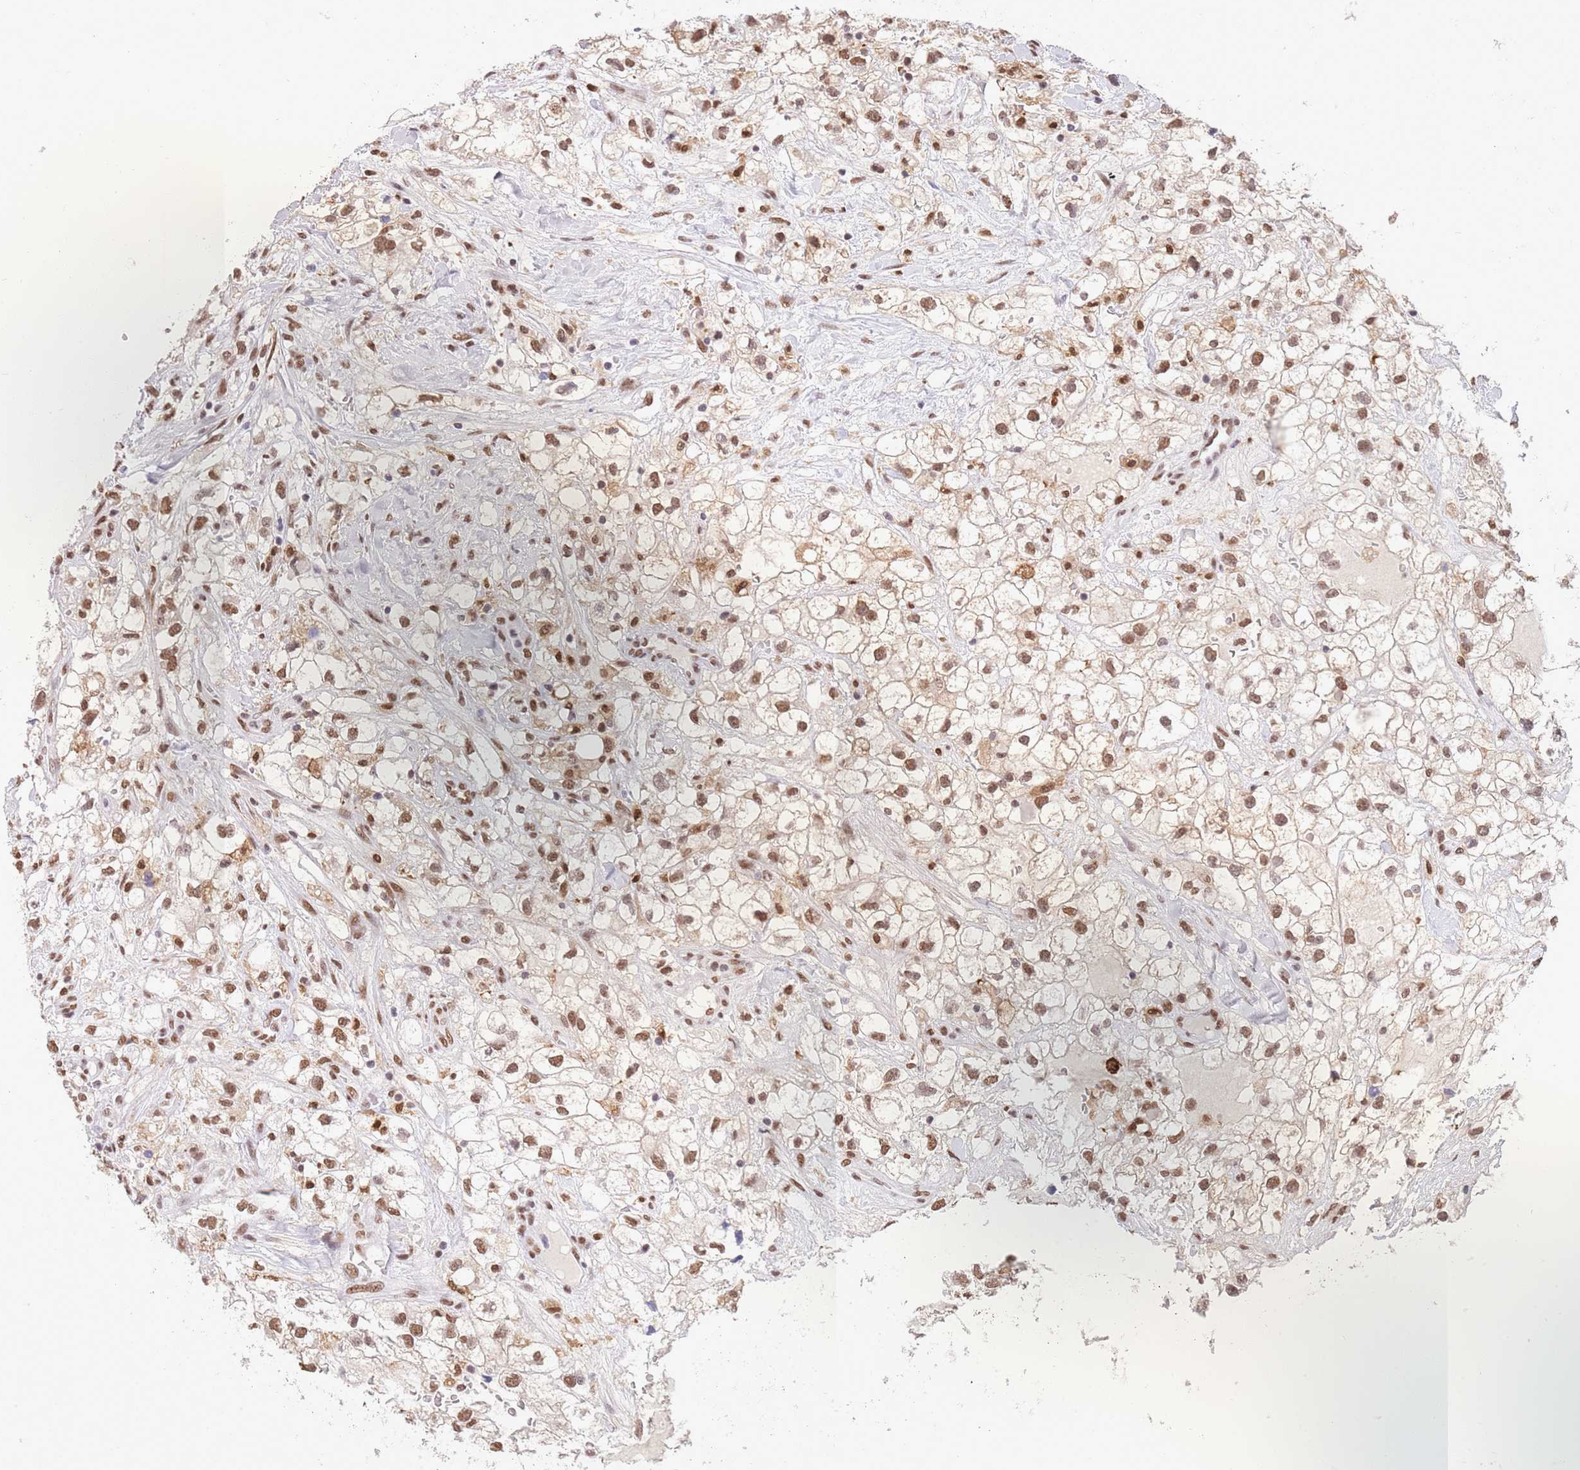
{"staining": {"intensity": "weak", "quantity": "25%-75%", "location": "cytoplasmic/membranous,nuclear"}, "tissue": "renal cancer", "cell_type": "Tumor cells", "image_type": "cancer", "snomed": [{"axis": "morphology", "description": "Adenocarcinoma, NOS"}, {"axis": "topography", "description": "Kidney"}], "caption": "Adenocarcinoma (renal) was stained to show a protein in brown. There is low levels of weak cytoplasmic/membranous and nuclear staining in about 25%-75% of tumor cells.", "gene": "TRIM32", "patient": {"sex": "male", "age": 59}}